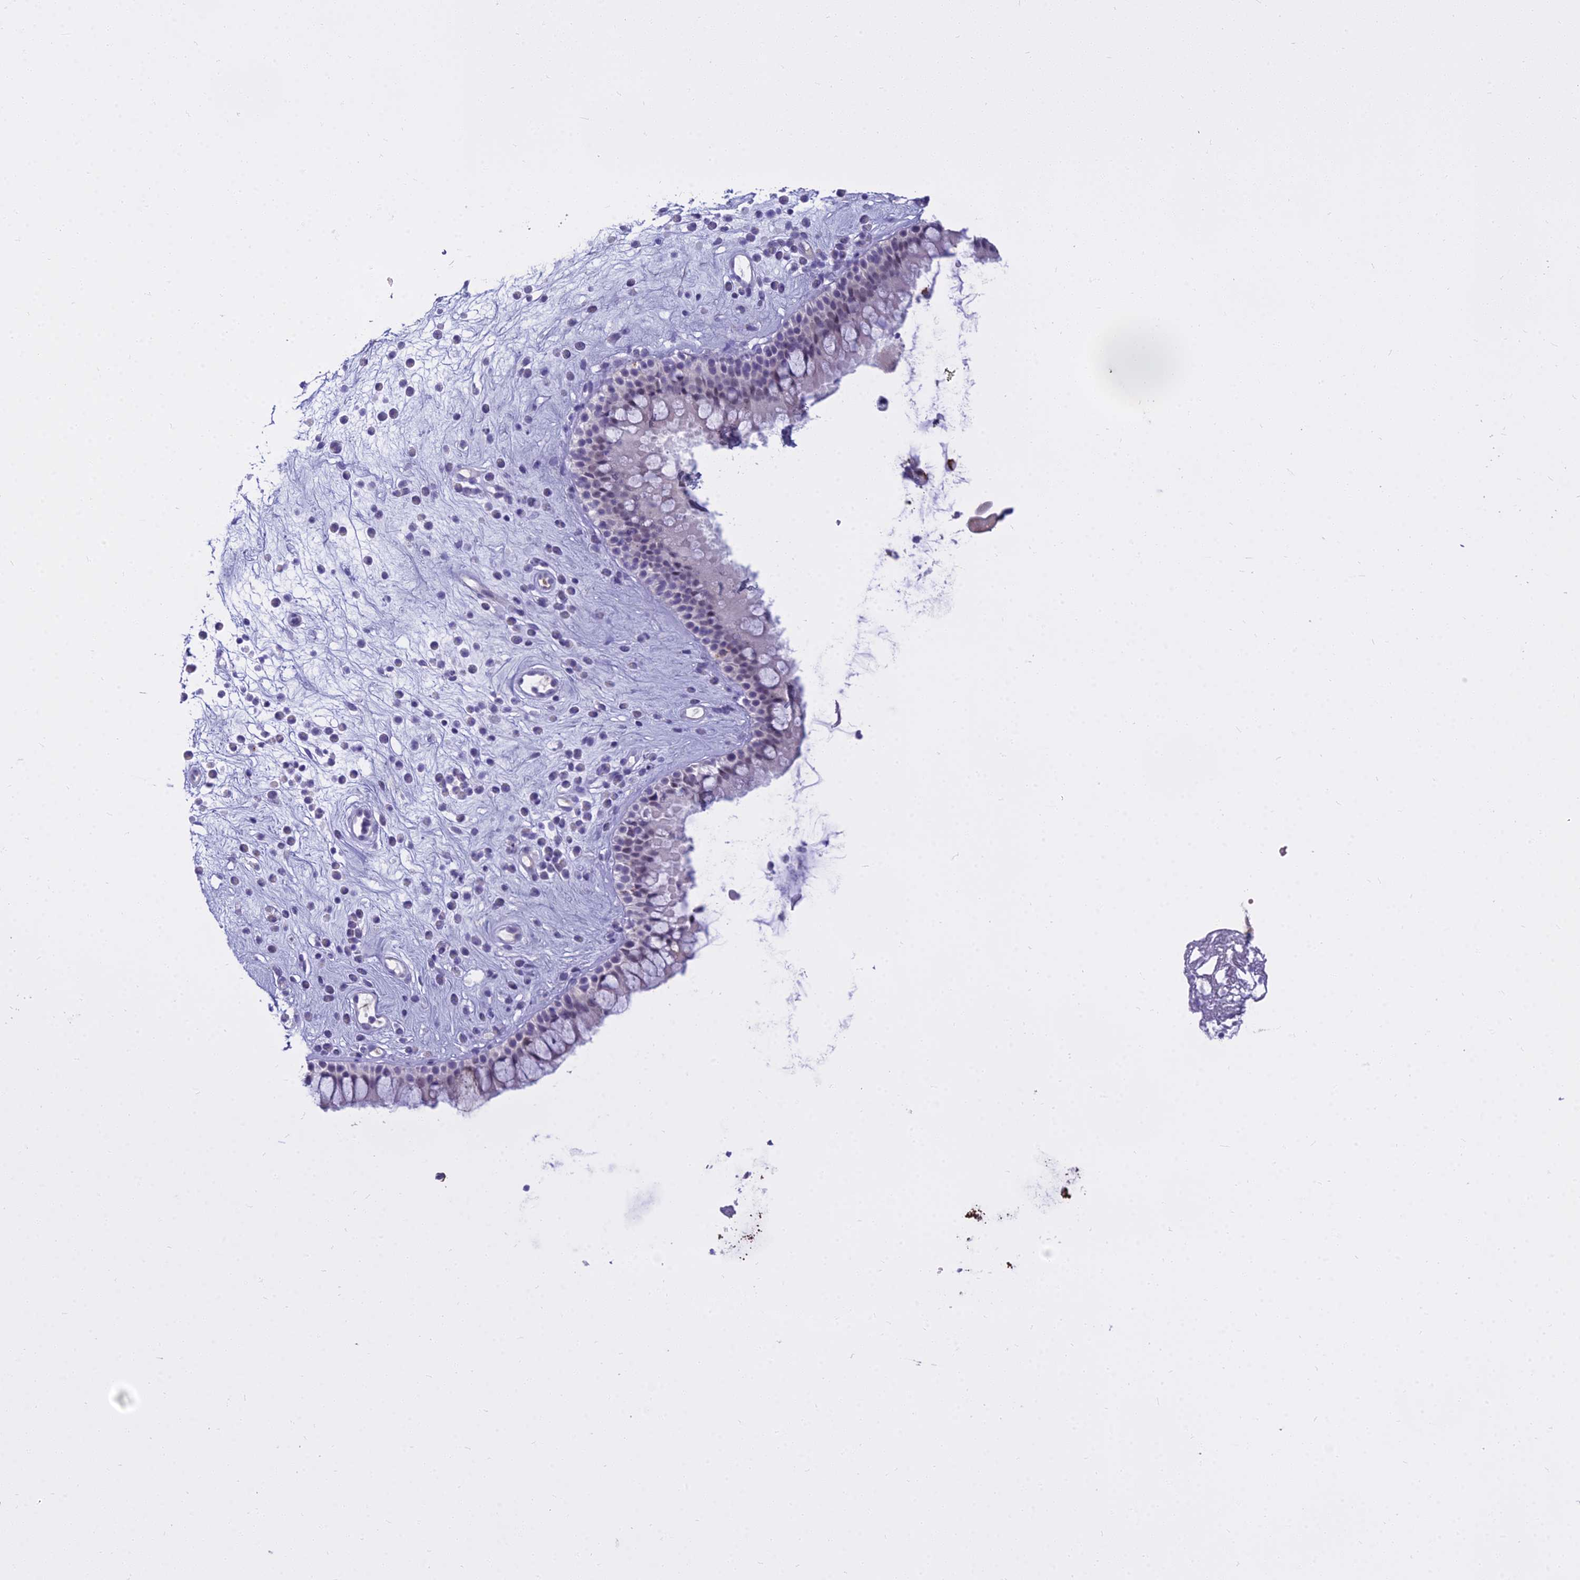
{"staining": {"intensity": "negative", "quantity": "none", "location": "none"}, "tissue": "nasopharynx", "cell_type": "Respiratory epithelial cells", "image_type": "normal", "snomed": [{"axis": "morphology", "description": "Normal tissue, NOS"}, {"axis": "morphology", "description": "Inflammation, NOS"}, {"axis": "topography", "description": "Nasopharynx"}], "caption": "High magnification brightfield microscopy of normal nasopharynx stained with DAB (3,3'-diaminobenzidine) (brown) and counterstained with hematoxylin (blue): respiratory epithelial cells show no significant staining.", "gene": "OSTN", "patient": {"sex": "male", "age": 29}}